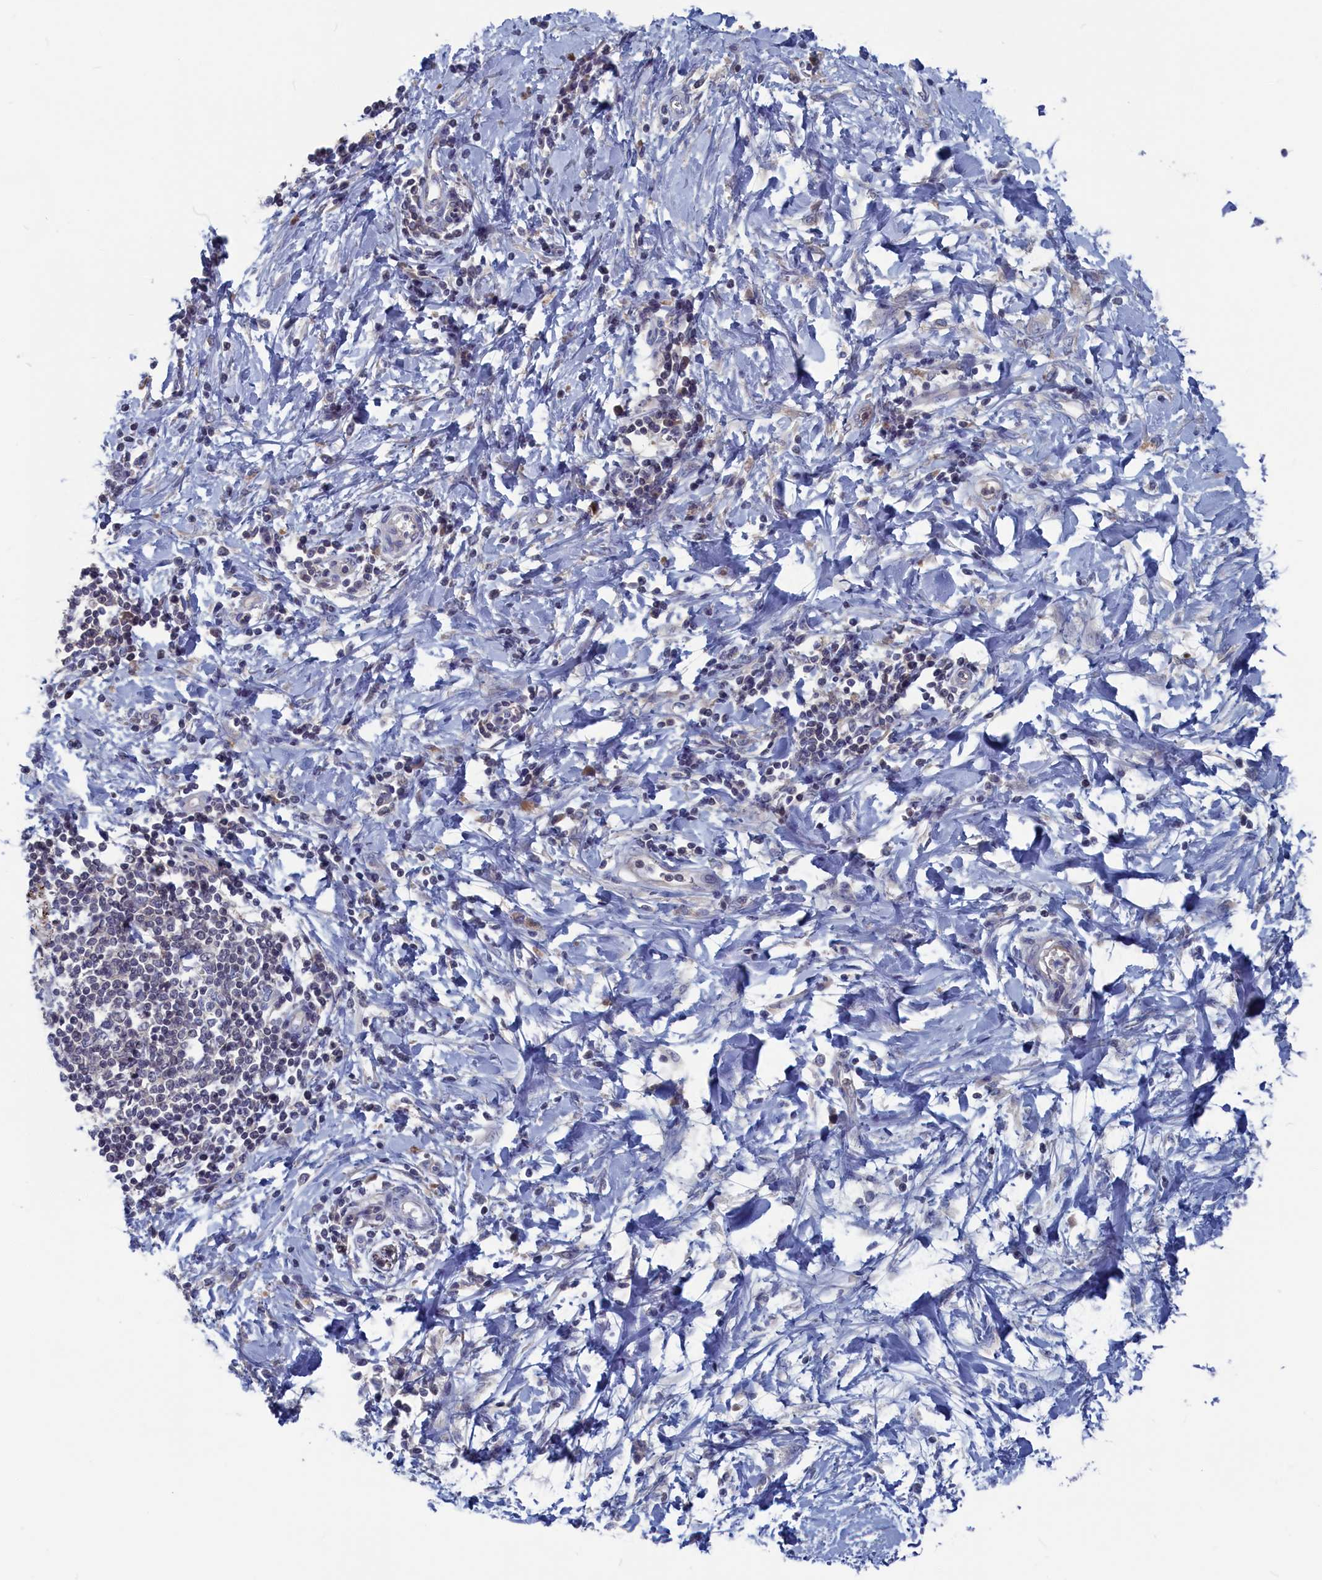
{"staining": {"intensity": "negative", "quantity": "none", "location": "none"}, "tissue": "pancreatic cancer", "cell_type": "Tumor cells", "image_type": "cancer", "snomed": [{"axis": "morphology", "description": "Normal tissue, NOS"}, {"axis": "morphology", "description": "Adenocarcinoma, NOS"}, {"axis": "topography", "description": "Pancreas"}, {"axis": "topography", "description": "Peripheral nerve tissue"}], "caption": "Tumor cells show no significant protein expression in adenocarcinoma (pancreatic).", "gene": "CEND1", "patient": {"sex": "male", "age": 59}}